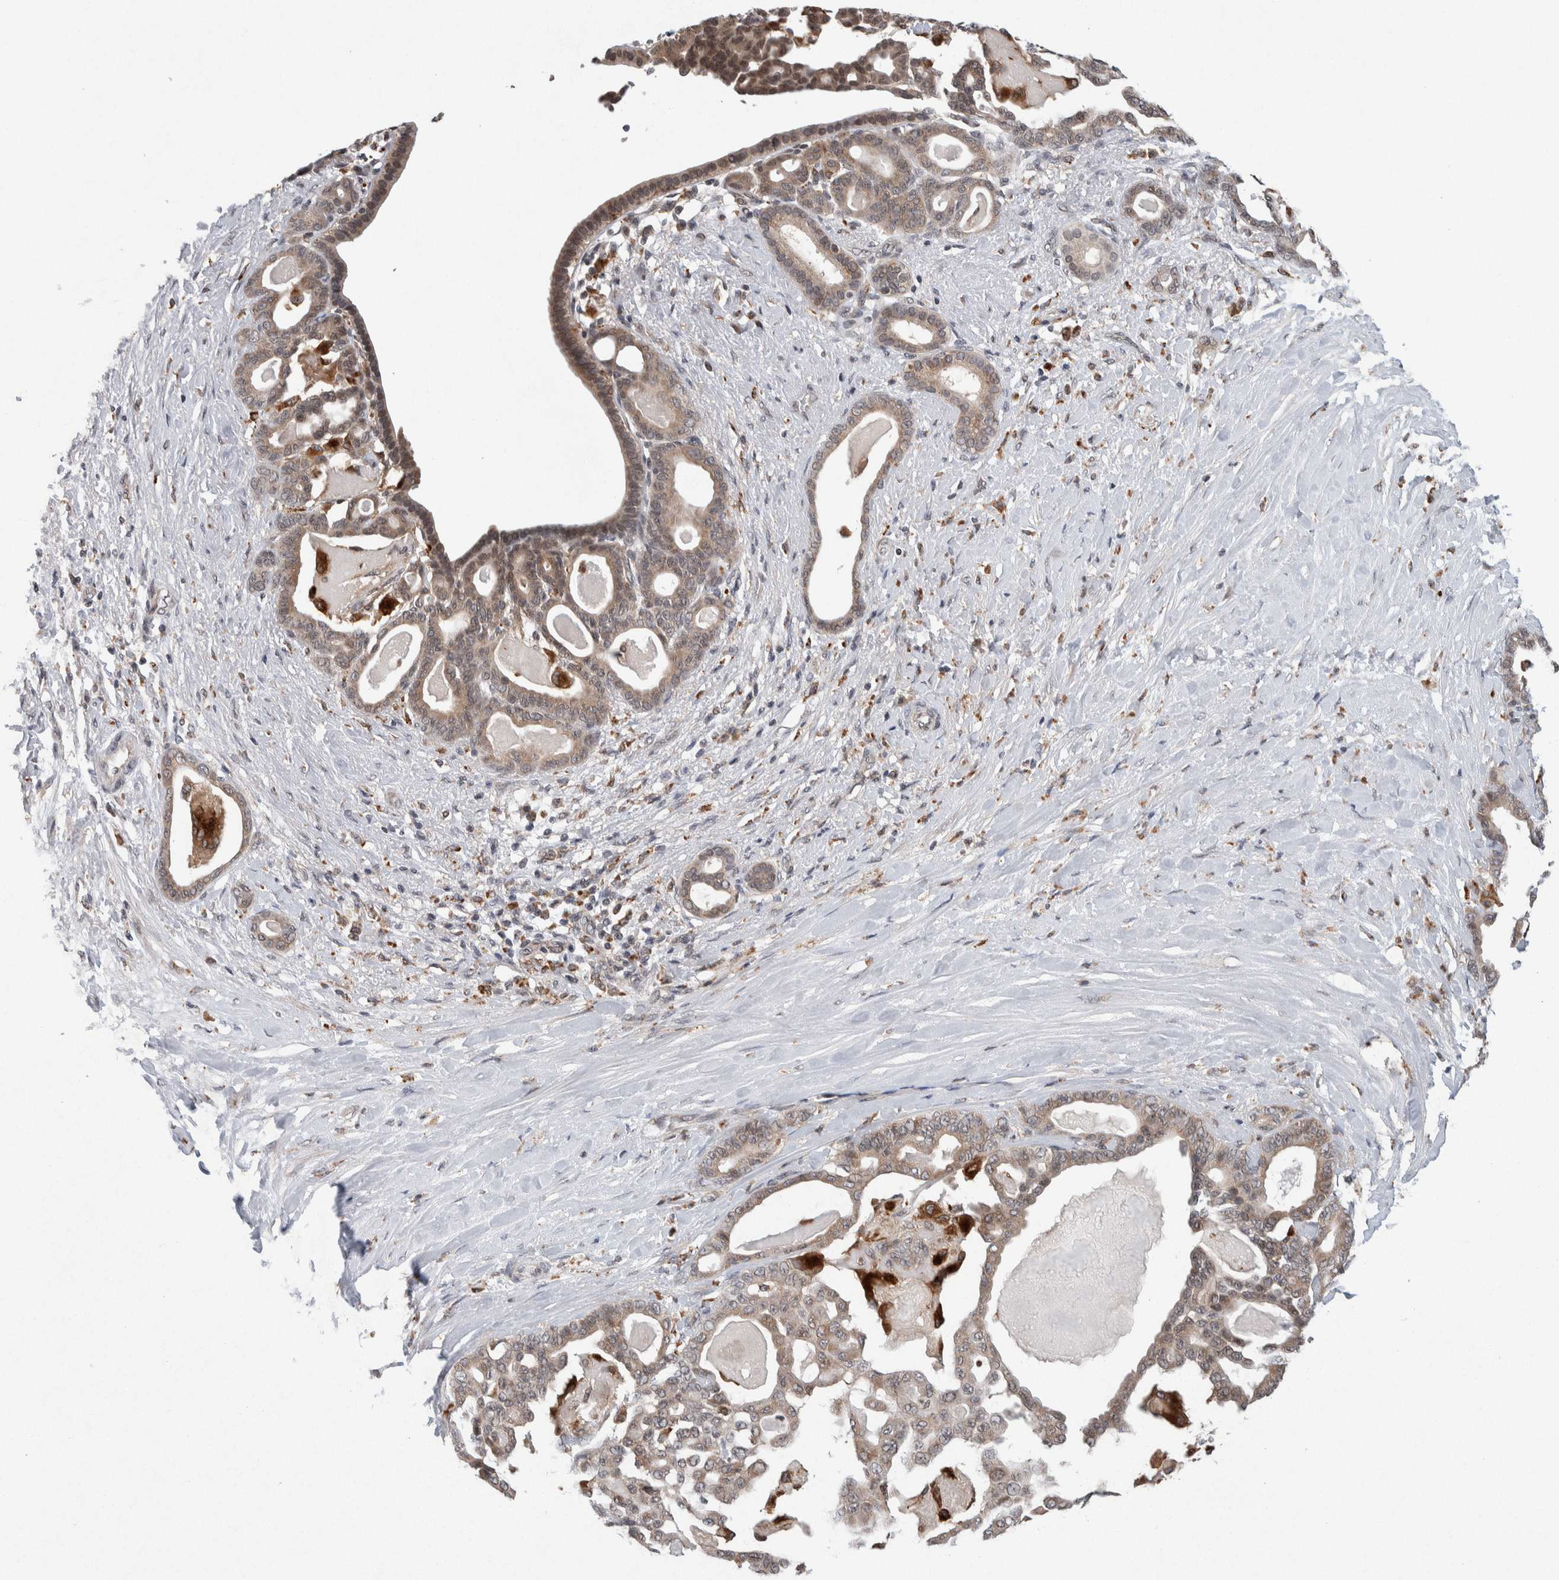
{"staining": {"intensity": "weak", "quantity": ">75%", "location": "cytoplasmic/membranous"}, "tissue": "pancreatic cancer", "cell_type": "Tumor cells", "image_type": "cancer", "snomed": [{"axis": "morphology", "description": "Adenocarcinoma, NOS"}, {"axis": "topography", "description": "Pancreas"}], "caption": "A histopathology image showing weak cytoplasmic/membranous positivity in approximately >75% of tumor cells in adenocarcinoma (pancreatic), as visualized by brown immunohistochemical staining.", "gene": "KCNK1", "patient": {"sex": "male", "age": 63}}